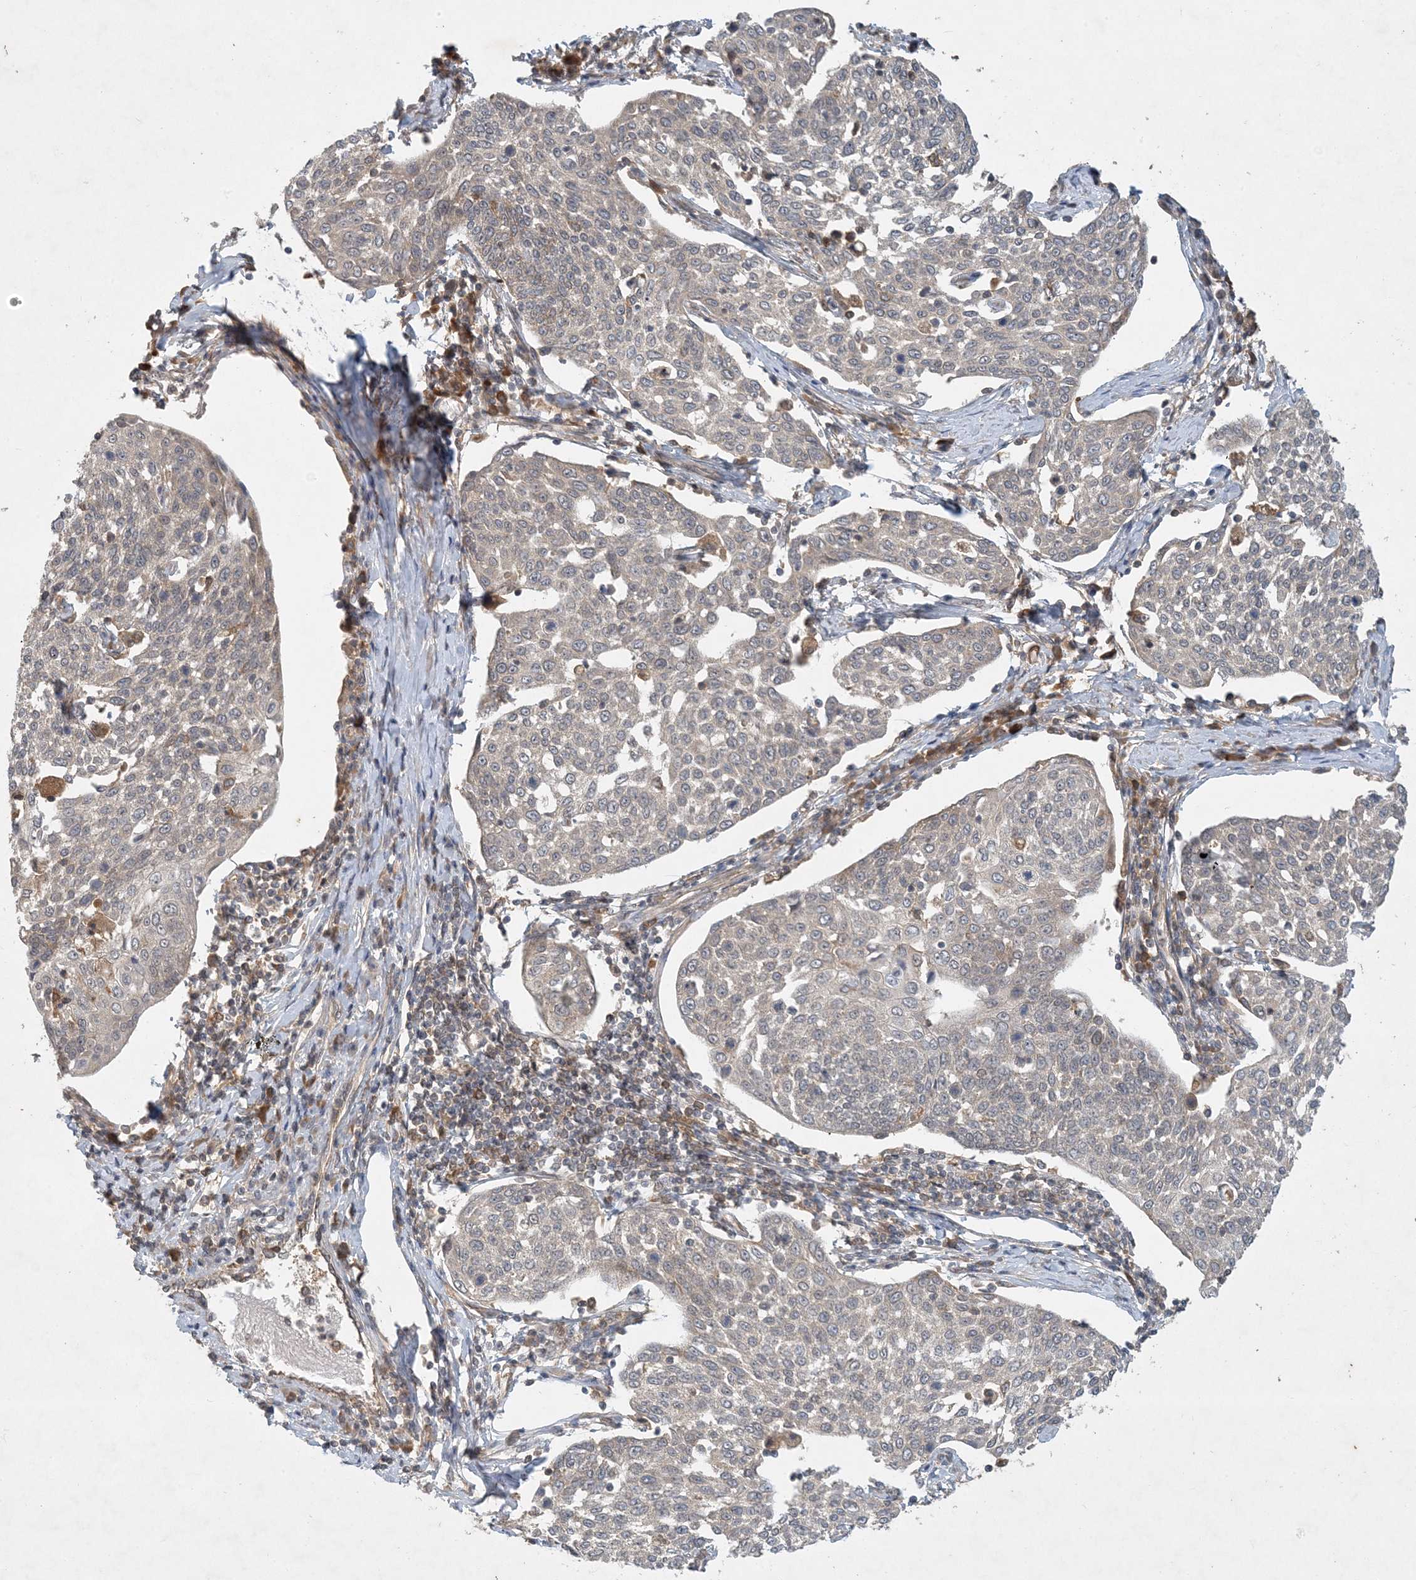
{"staining": {"intensity": "negative", "quantity": "none", "location": "none"}, "tissue": "cervical cancer", "cell_type": "Tumor cells", "image_type": "cancer", "snomed": [{"axis": "morphology", "description": "Squamous cell carcinoma, NOS"}, {"axis": "topography", "description": "Cervix"}], "caption": "Immunohistochemistry (IHC) image of squamous cell carcinoma (cervical) stained for a protein (brown), which displays no expression in tumor cells.", "gene": "ZCCHC4", "patient": {"sex": "female", "age": 34}}